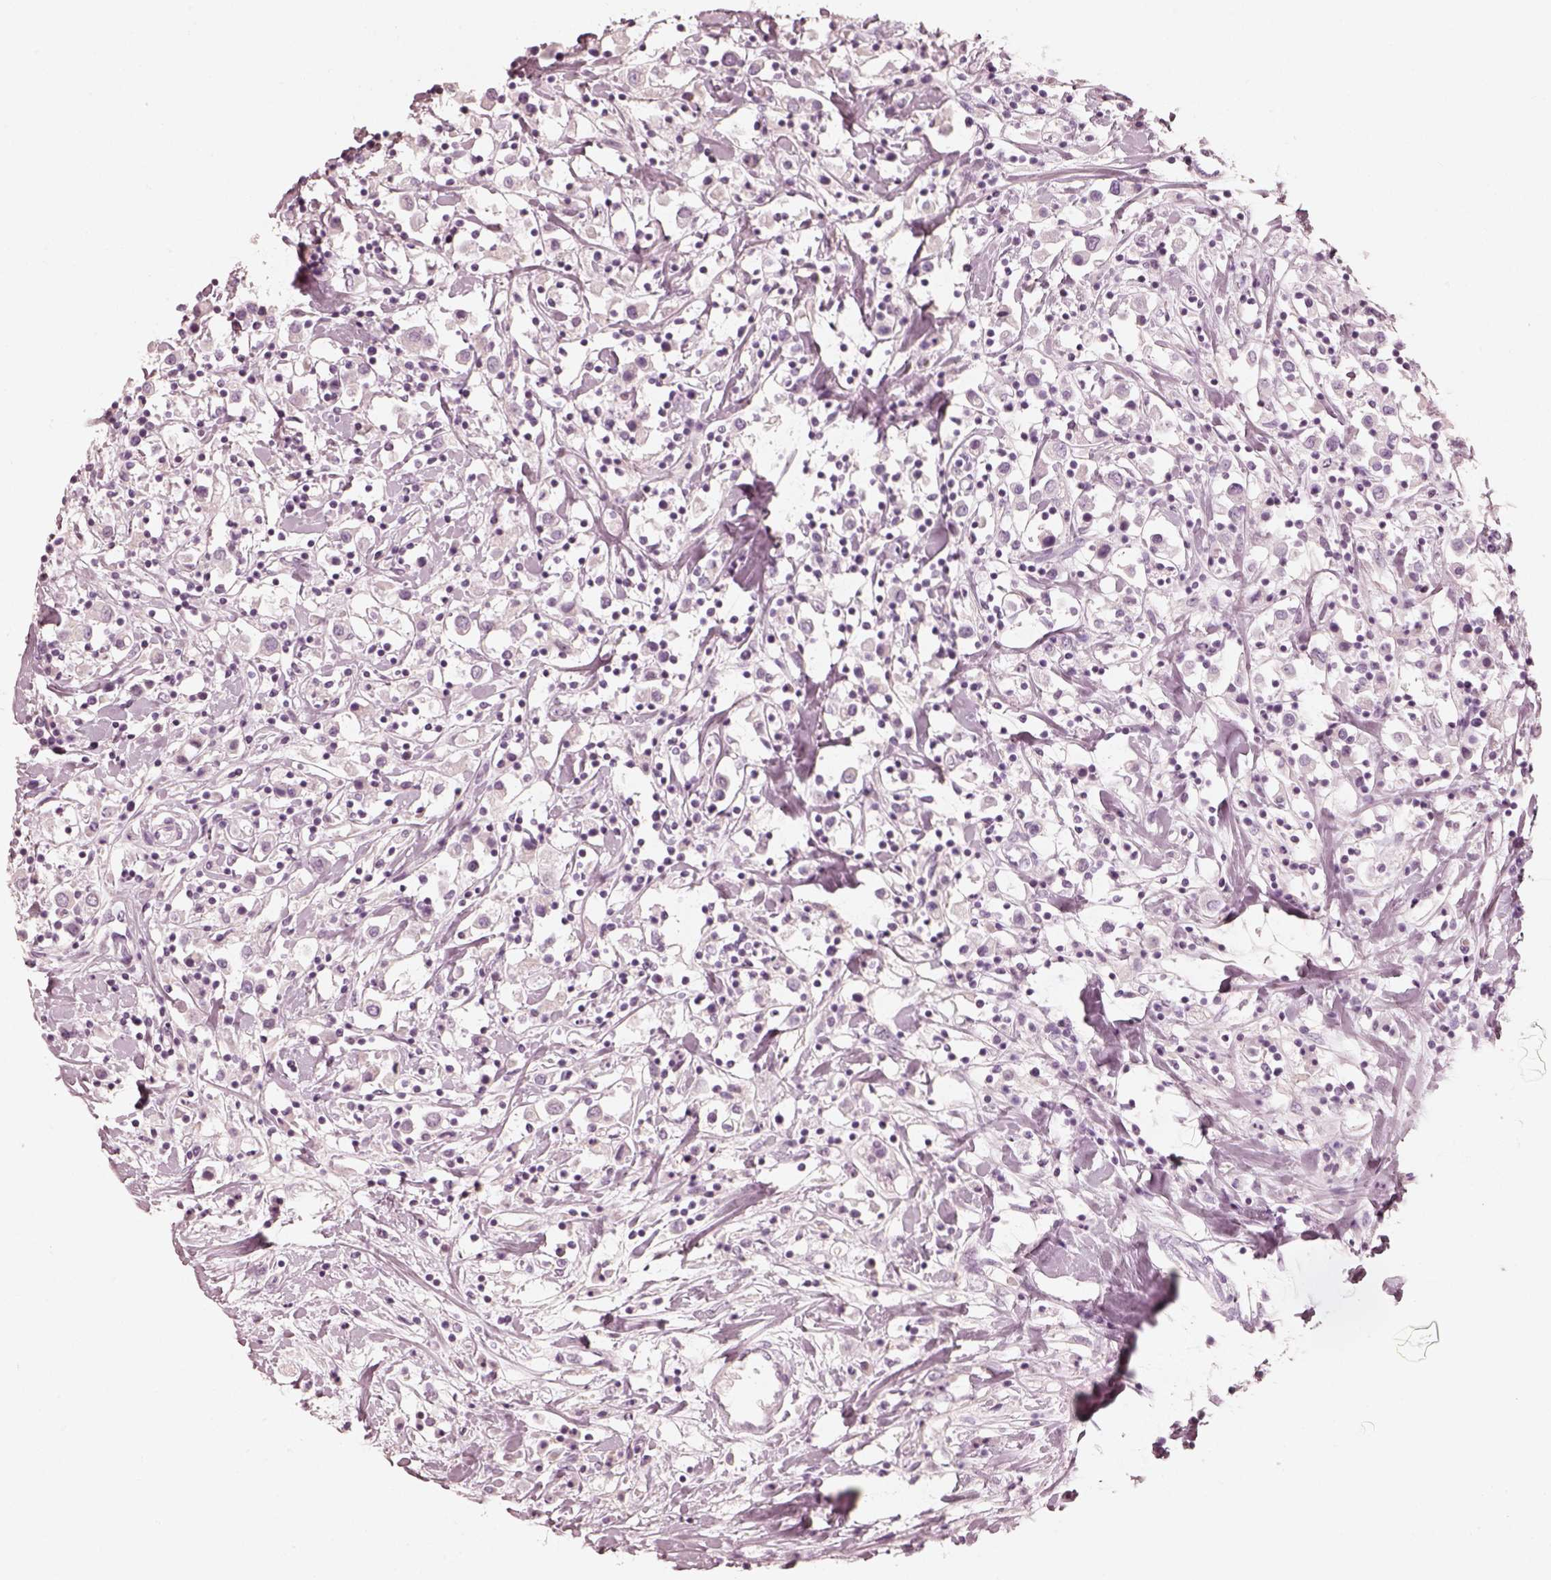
{"staining": {"intensity": "negative", "quantity": "none", "location": "none"}, "tissue": "breast cancer", "cell_type": "Tumor cells", "image_type": "cancer", "snomed": [{"axis": "morphology", "description": "Duct carcinoma"}, {"axis": "topography", "description": "Breast"}], "caption": "This photomicrograph is of breast cancer stained with immunohistochemistry (IHC) to label a protein in brown with the nuclei are counter-stained blue. There is no positivity in tumor cells.", "gene": "SPATA24", "patient": {"sex": "female", "age": 61}}